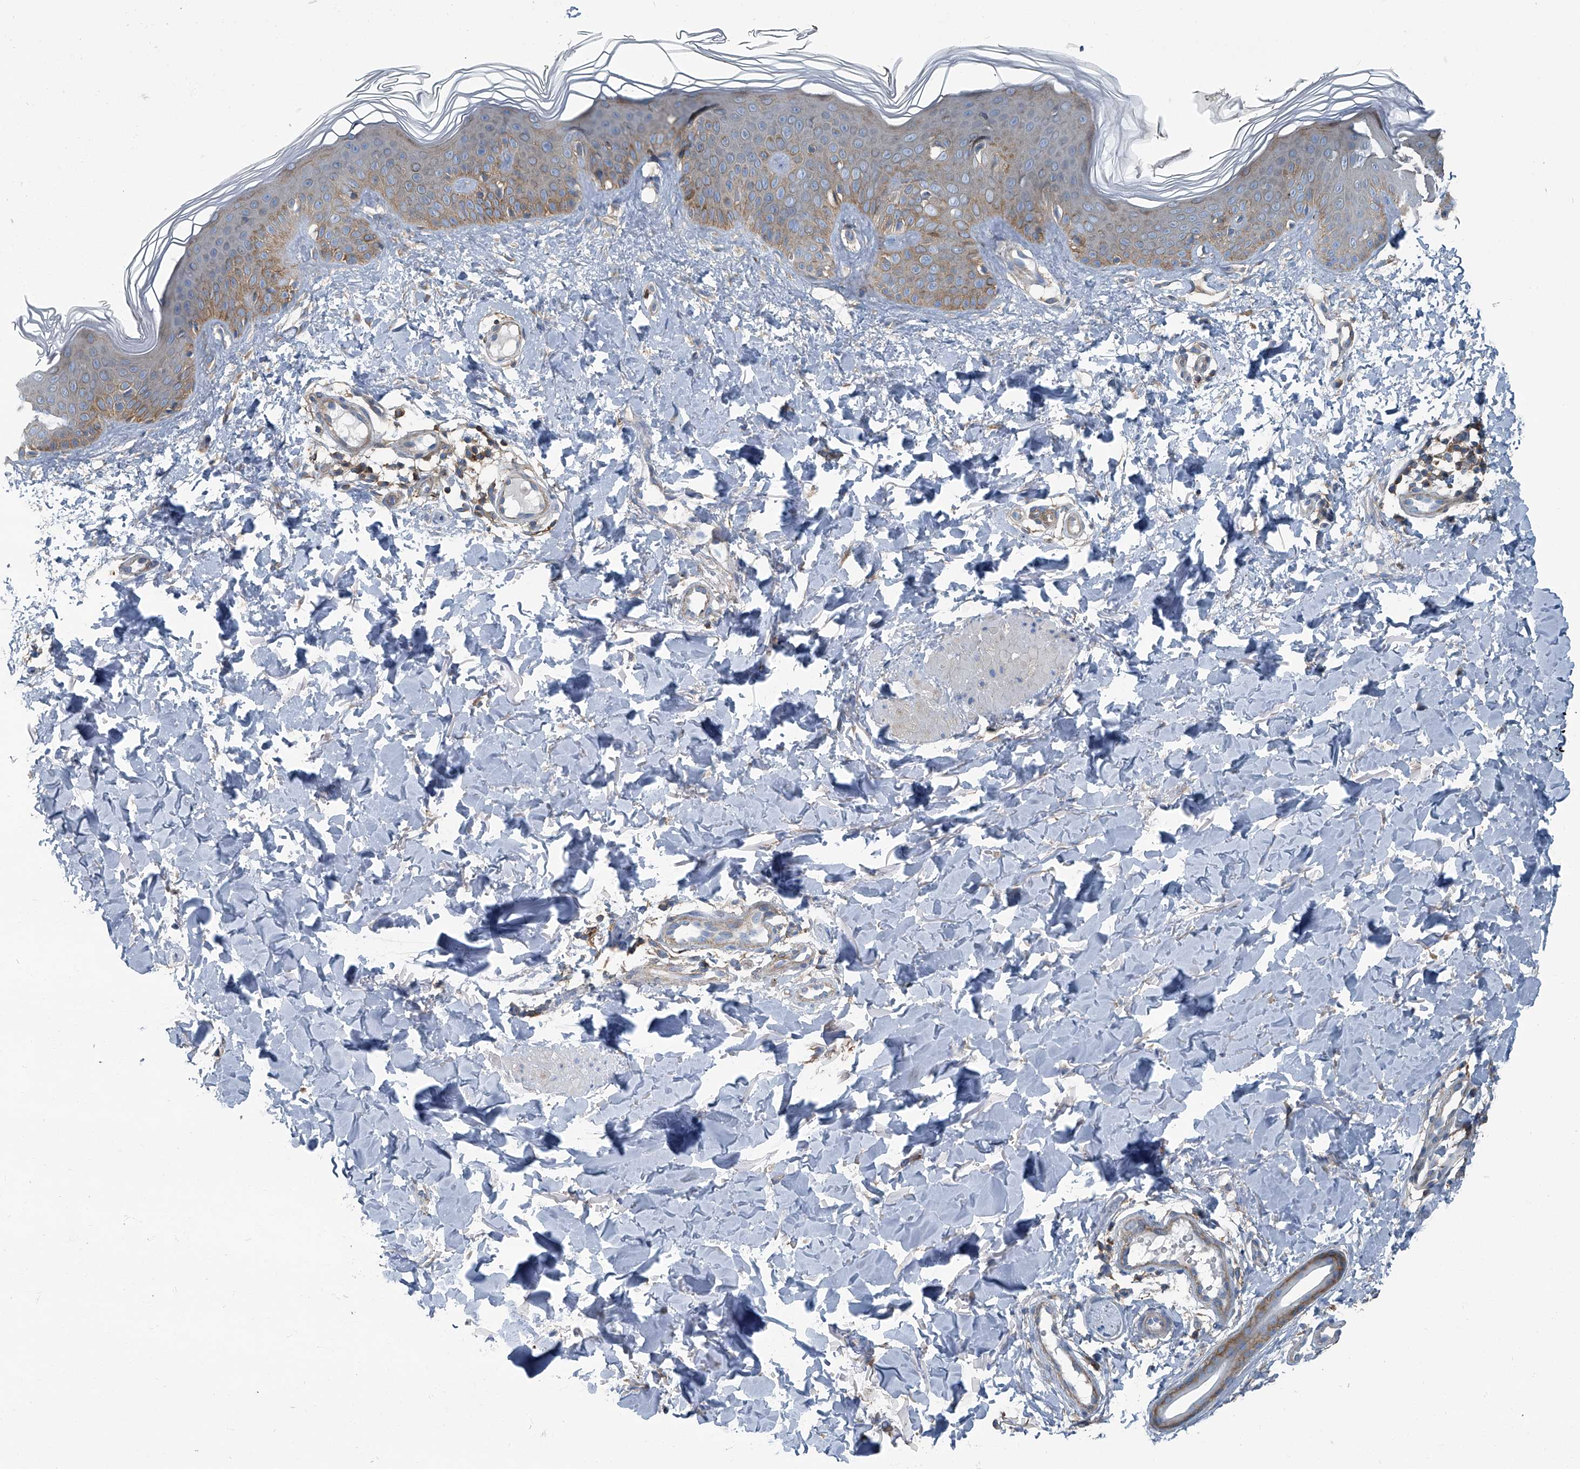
{"staining": {"intensity": "negative", "quantity": "none", "location": "none"}, "tissue": "skin", "cell_type": "Fibroblasts", "image_type": "normal", "snomed": [{"axis": "morphology", "description": "Normal tissue, NOS"}, {"axis": "topography", "description": "Skin"}], "caption": "Fibroblasts are negative for protein expression in unremarkable human skin. (Brightfield microscopy of DAB (3,3'-diaminobenzidine) immunohistochemistry at high magnification).", "gene": "SEPTIN7", "patient": {"sex": "male", "age": 37}}